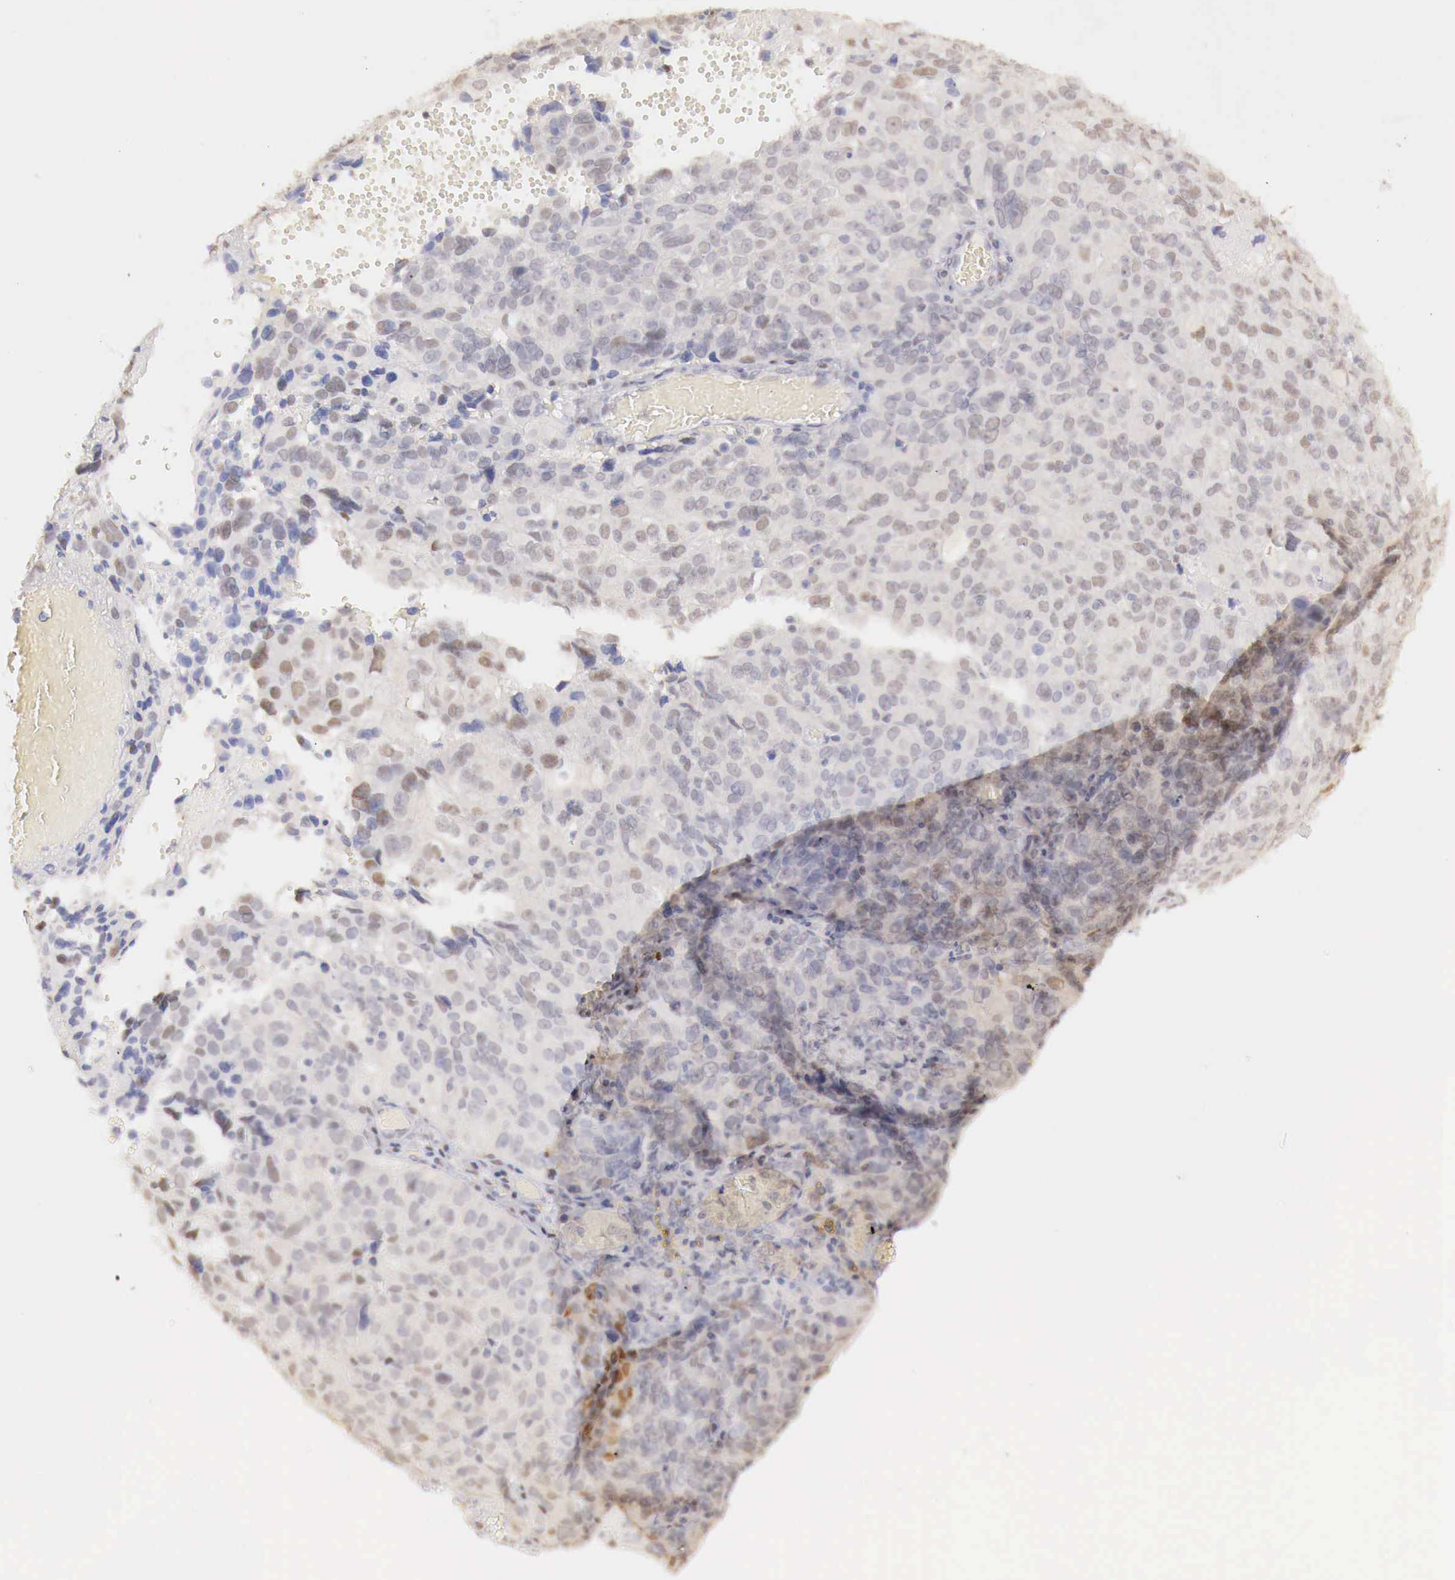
{"staining": {"intensity": "strong", "quantity": ">75%", "location": "nuclear"}, "tissue": "ovarian cancer", "cell_type": "Tumor cells", "image_type": "cancer", "snomed": [{"axis": "morphology", "description": "Carcinoma, endometroid"}, {"axis": "topography", "description": "Ovary"}], "caption": "High-magnification brightfield microscopy of endometroid carcinoma (ovarian) stained with DAB (brown) and counterstained with hematoxylin (blue). tumor cells exhibit strong nuclear staining is identified in approximately>75% of cells.", "gene": "UBA1", "patient": {"sex": "female", "age": 75}}